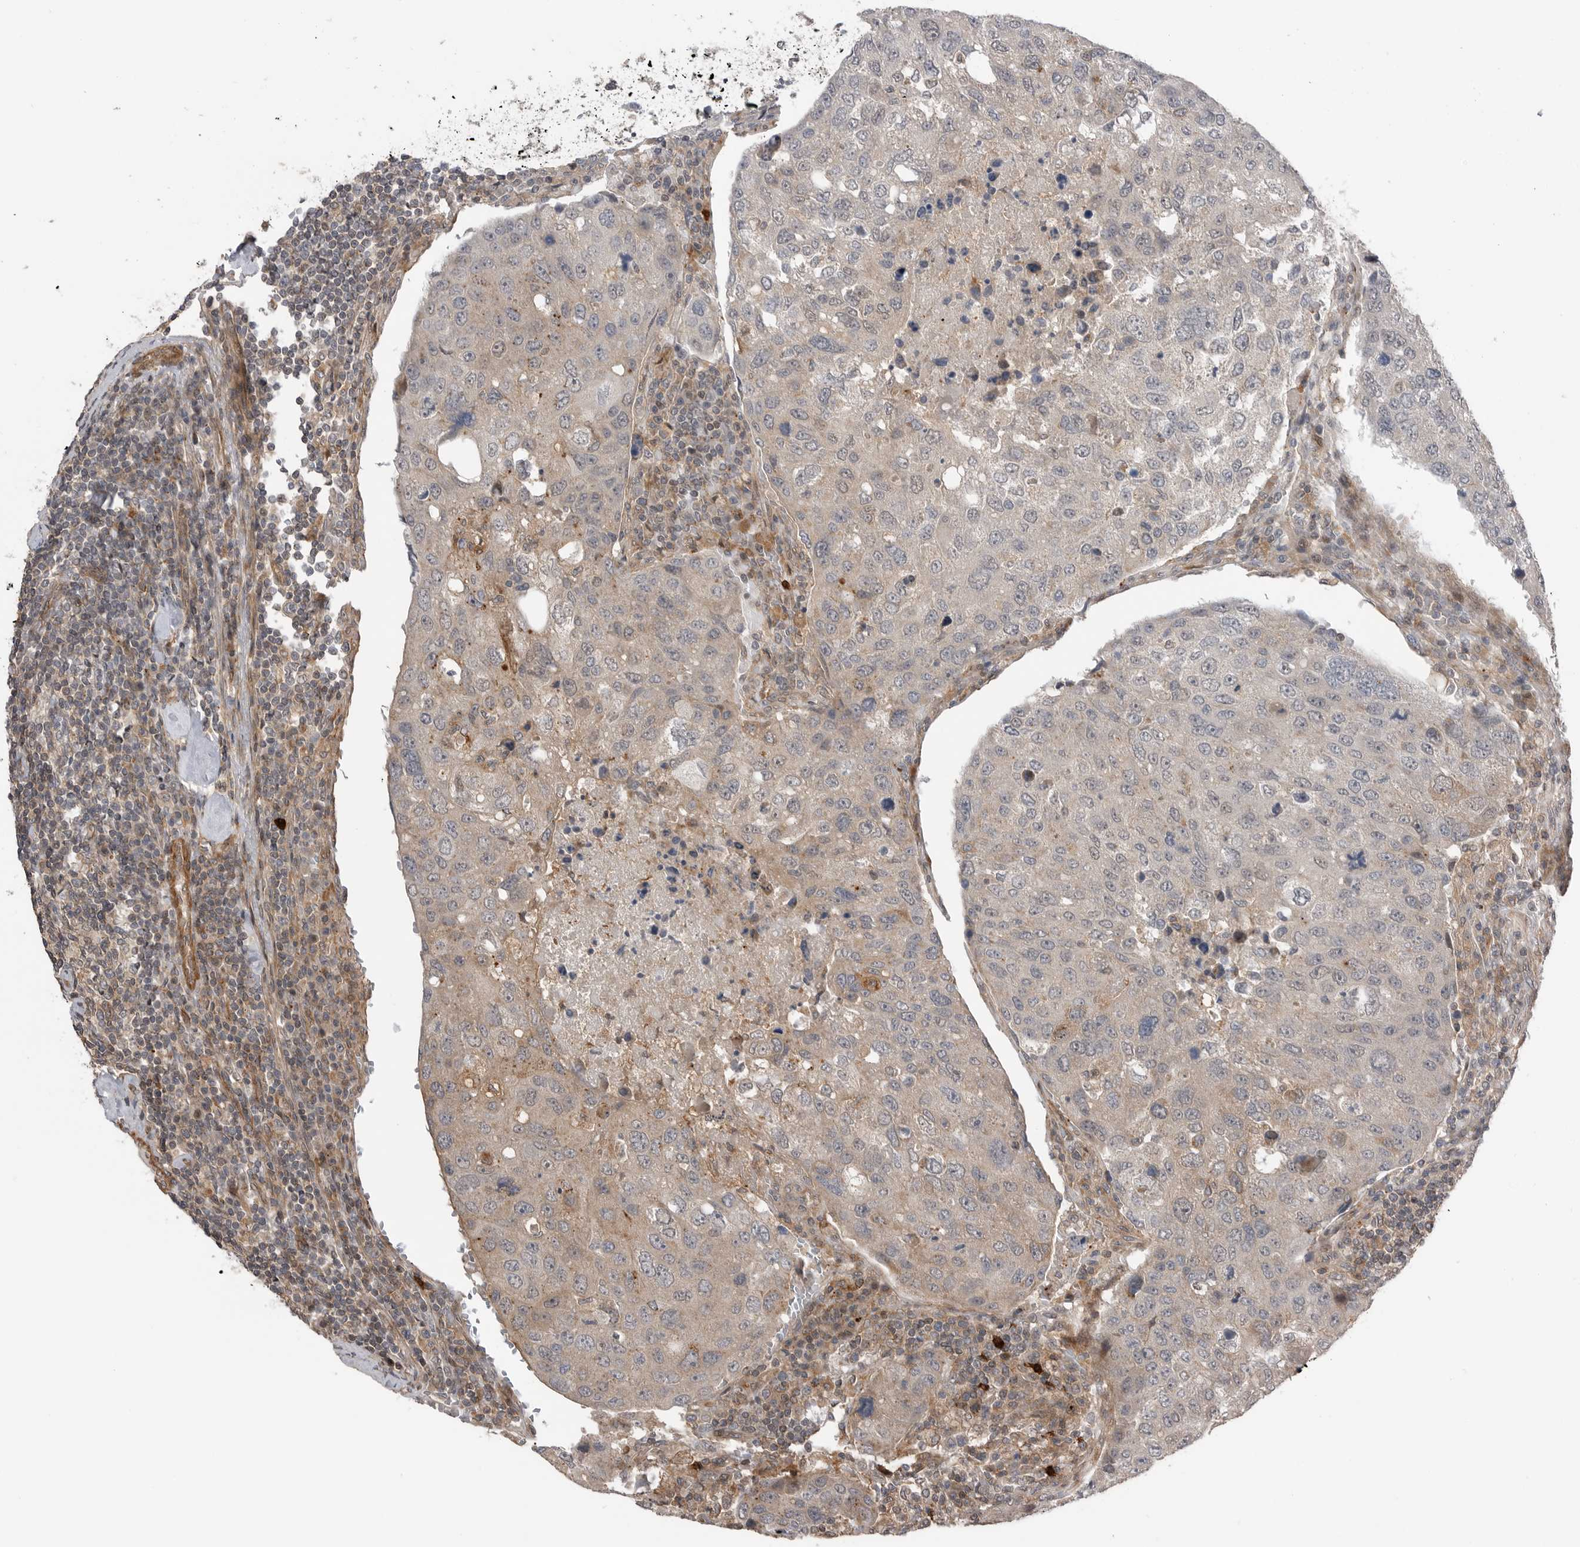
{"staining": {"intensity": "negative", "quantity": "none", "location": "none"}, "tissue": "urothelial cancer", "cell_type": "Tumor cells", "image_type": "cancer", "snomed": [{"axis": "morphology", "description": "Urothelial carcinoma, High grade"}, {"axis": "topography", "description": "Lymph node"}, {"axis": "topography", "description": "Urinary bladder"}], "caption": "This is a photomicrograph of IHC staining of urothelial cancer, which shows no expression in tumor cells.", "gene": "PEAK1", "patient": {"sex": "male", "age": 51}}